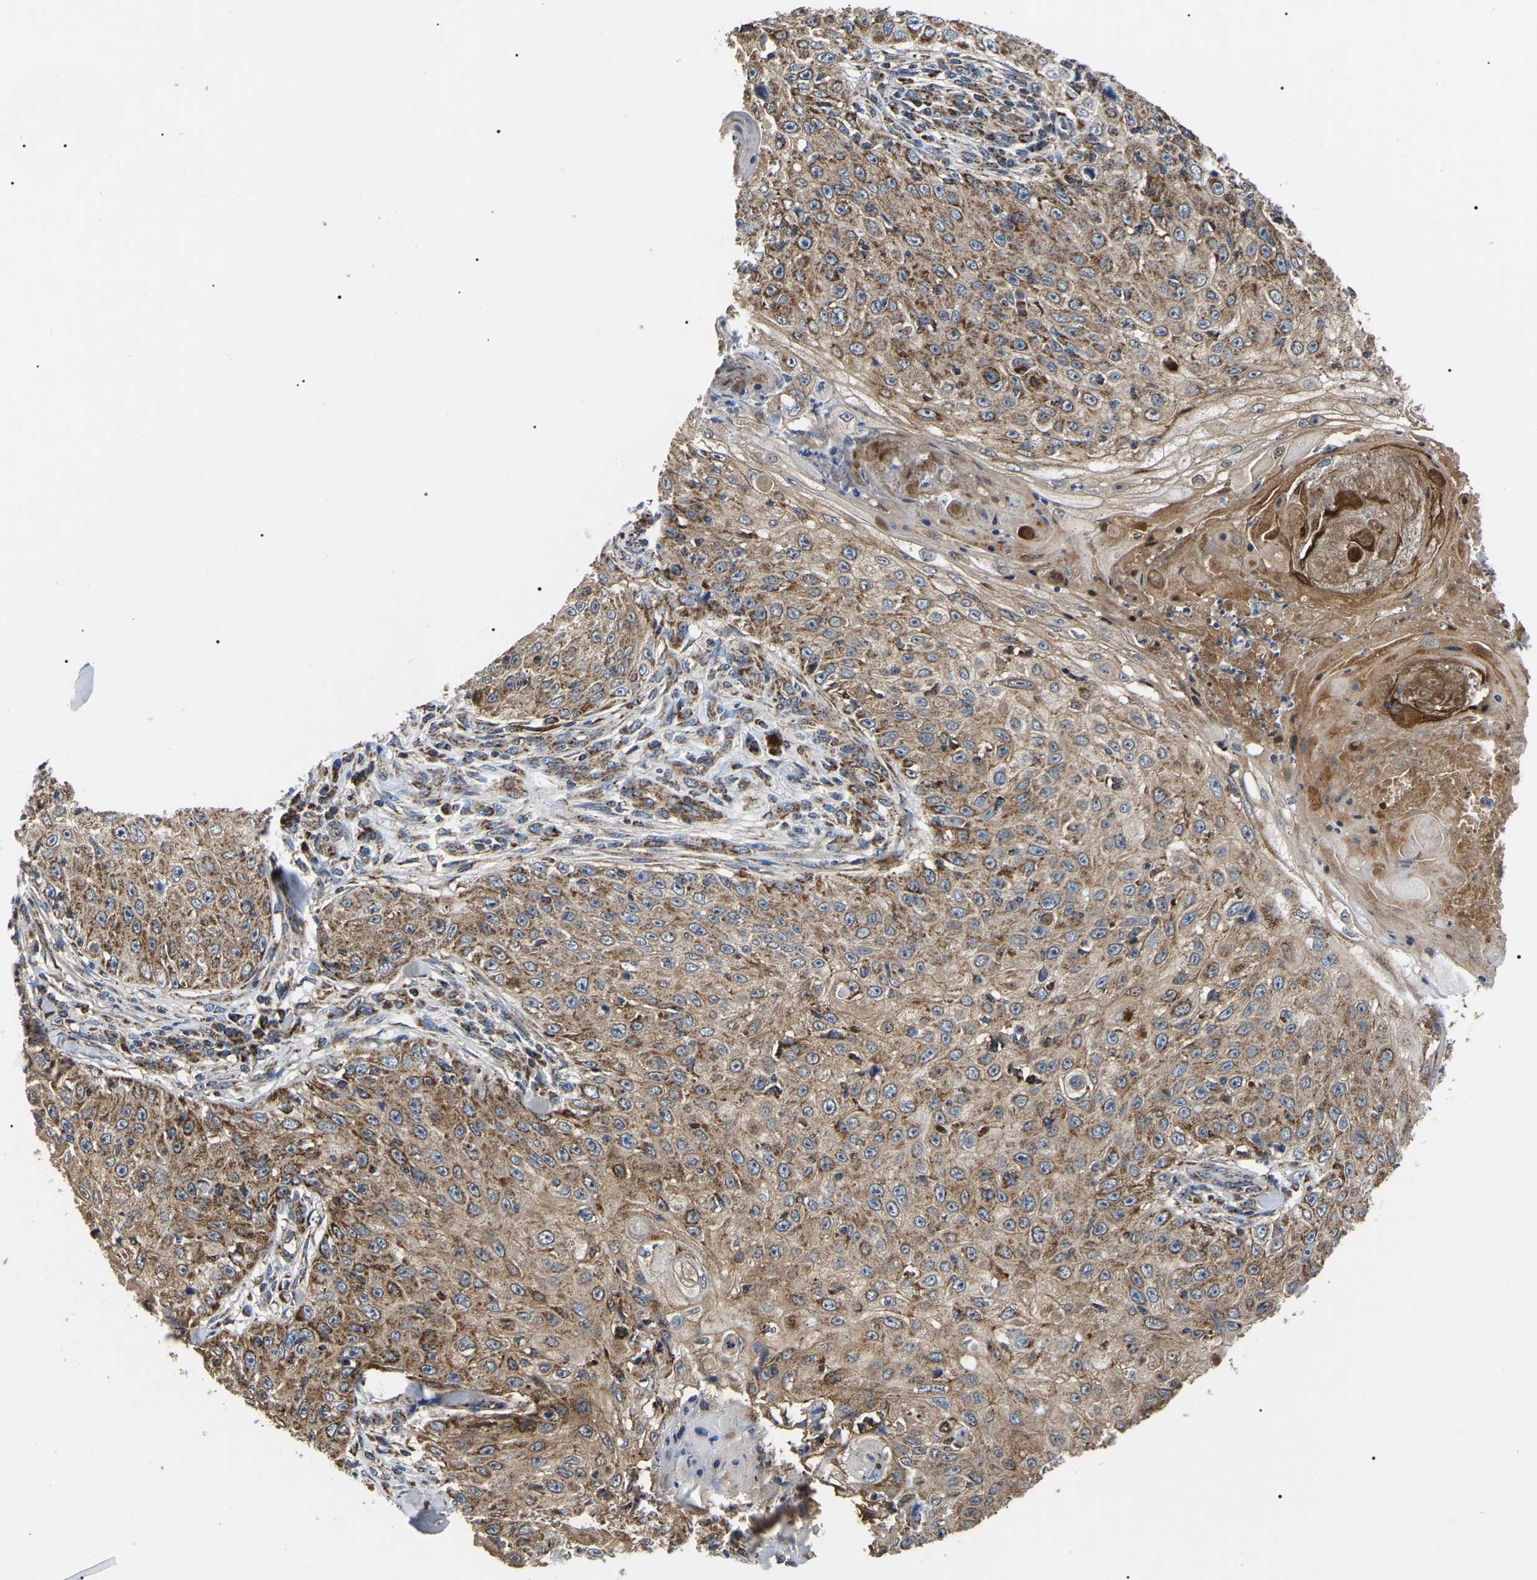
{"staining": {"intensity": "moderate", "quantity": ">75%", "location": "cytoplasmic/membranous"}, "tissue": "skin cancer", "cell_type": "Tumor cells", "image_type": "cancer", "snomed": [{"axis": "morphology", "description": "Squamous cell carcinoma, NOS"}, {"axis": "topography", "description": "Skin"}], "caption": "Human squamous cell carcinoma (skin) stained with a protein marker exhibits moderate staining in tumor cells.", "gene": "PPM1E", "patient": {"sex": "male", "age": 86}}